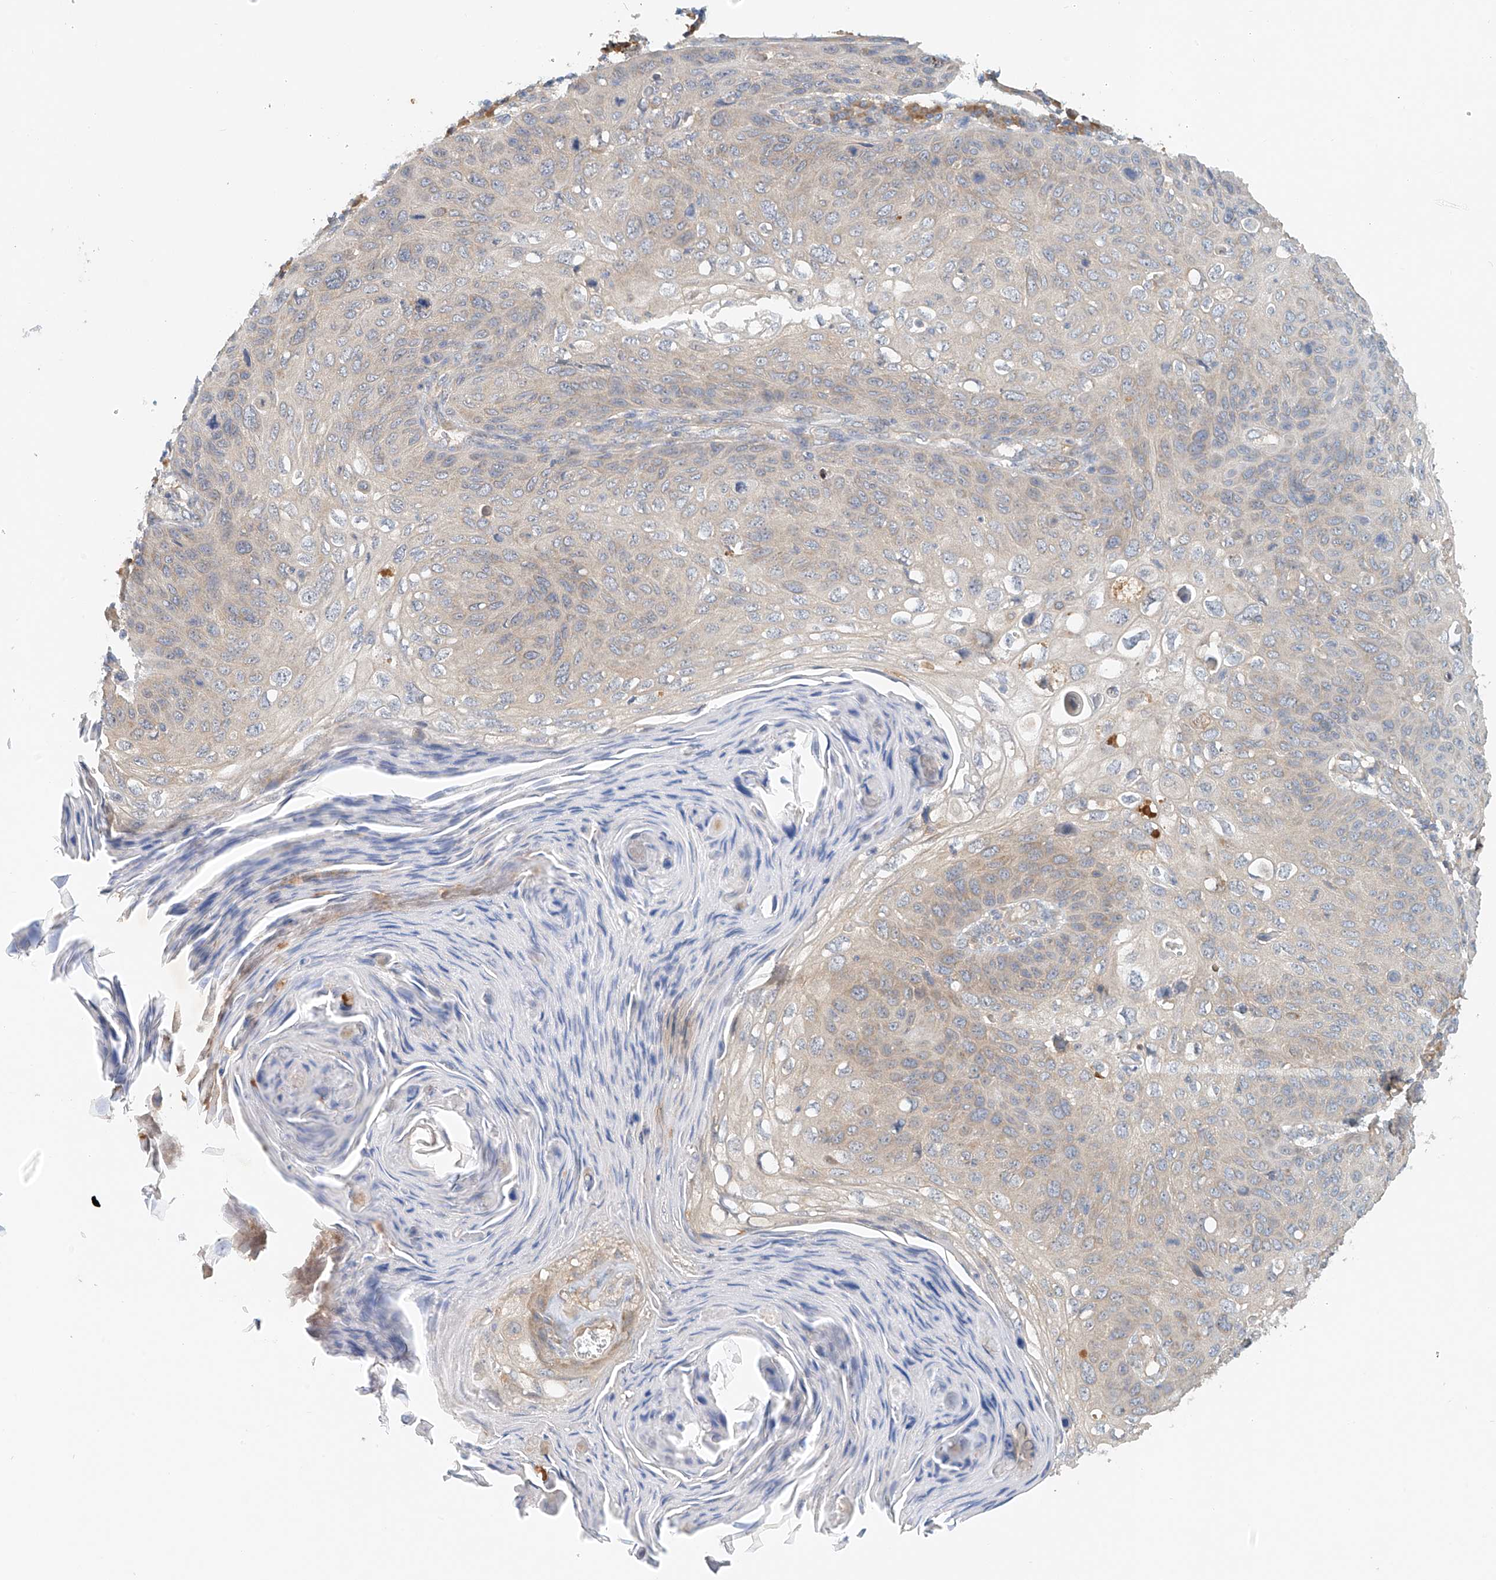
{"staining": {"intensity": "weak", "quantity": "25%-75%", "location": "cytoplasmic/membranous"}, "tissue": "skin cancer", "cell_type": "Tumor cells", "image_type": "cancer", "snomed": [{"axis": "morphology", "description": "Squamous cell carcinoma, NOS"}, {"axis": "topography", "description": "Skin"}], "caption": "There is low levels of weak cytoplasmic/membranous expression in tumor cells of skin cancer, as demonstrated by immunohistochemical staining (brown color).", "gene": "LYRM9", "patient": {"sex": "female", "age": 90}}